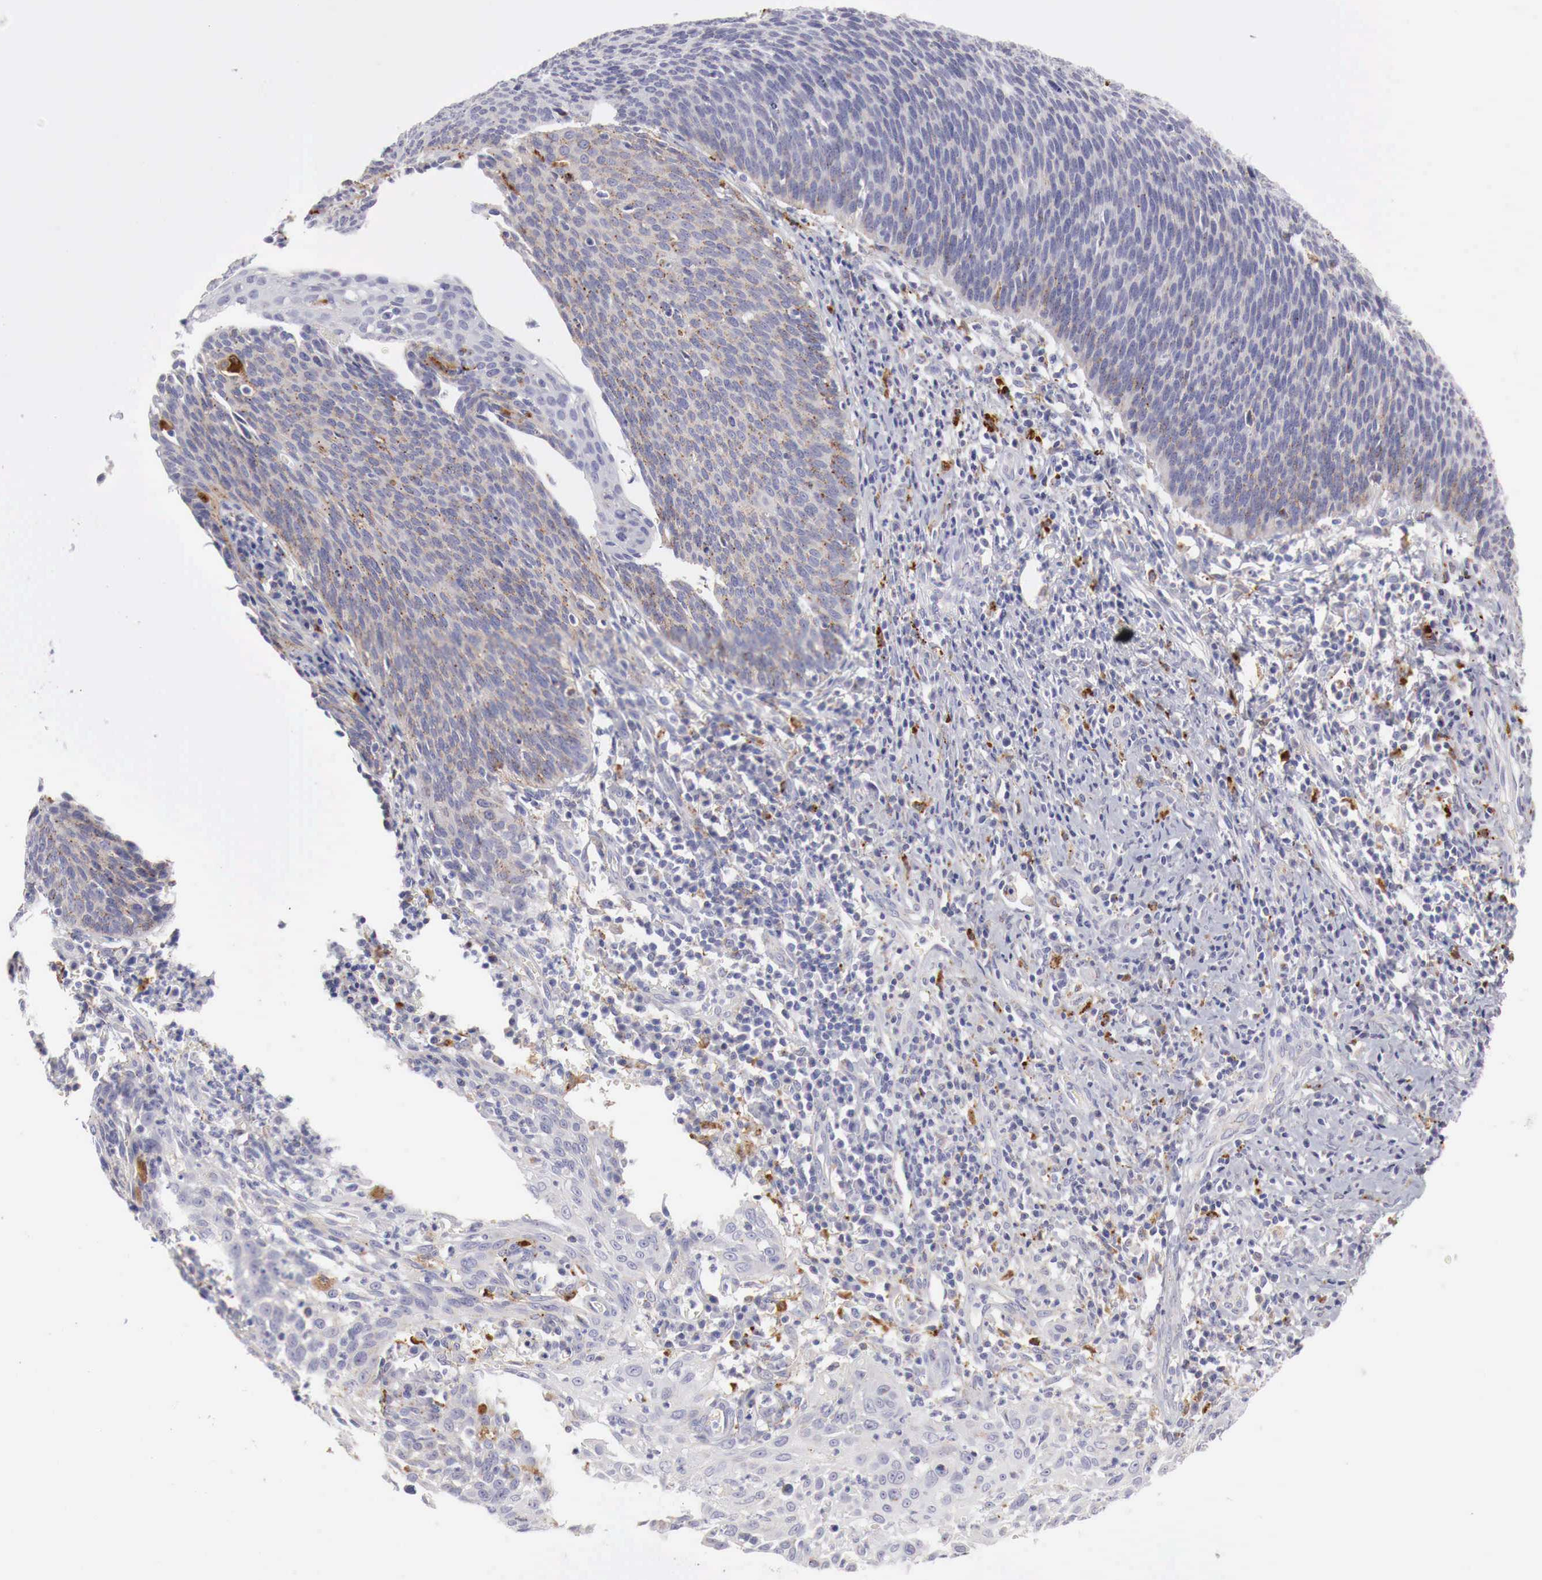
{"staining": {"intensity": "moderate", "quantity": ">75%", "location": "cytoplasmic/membranous"}, "tissue": "cervical cancer", "cell_type": "Tumor cells", "image_type": "cancer", "snomed": [{"axis": "morphology", "description": "Squamous cell carcinoma, NOS"}, {"axis": "topography", "description": "Cervix"}], "caption": "Human cervical cancer stained with a brown dye shows moderate cytoplasmic/membranous positive positivity in about >75% of tumor cells.", "gene": "GLA", "patient": {"sex": "female", "age": 41}}